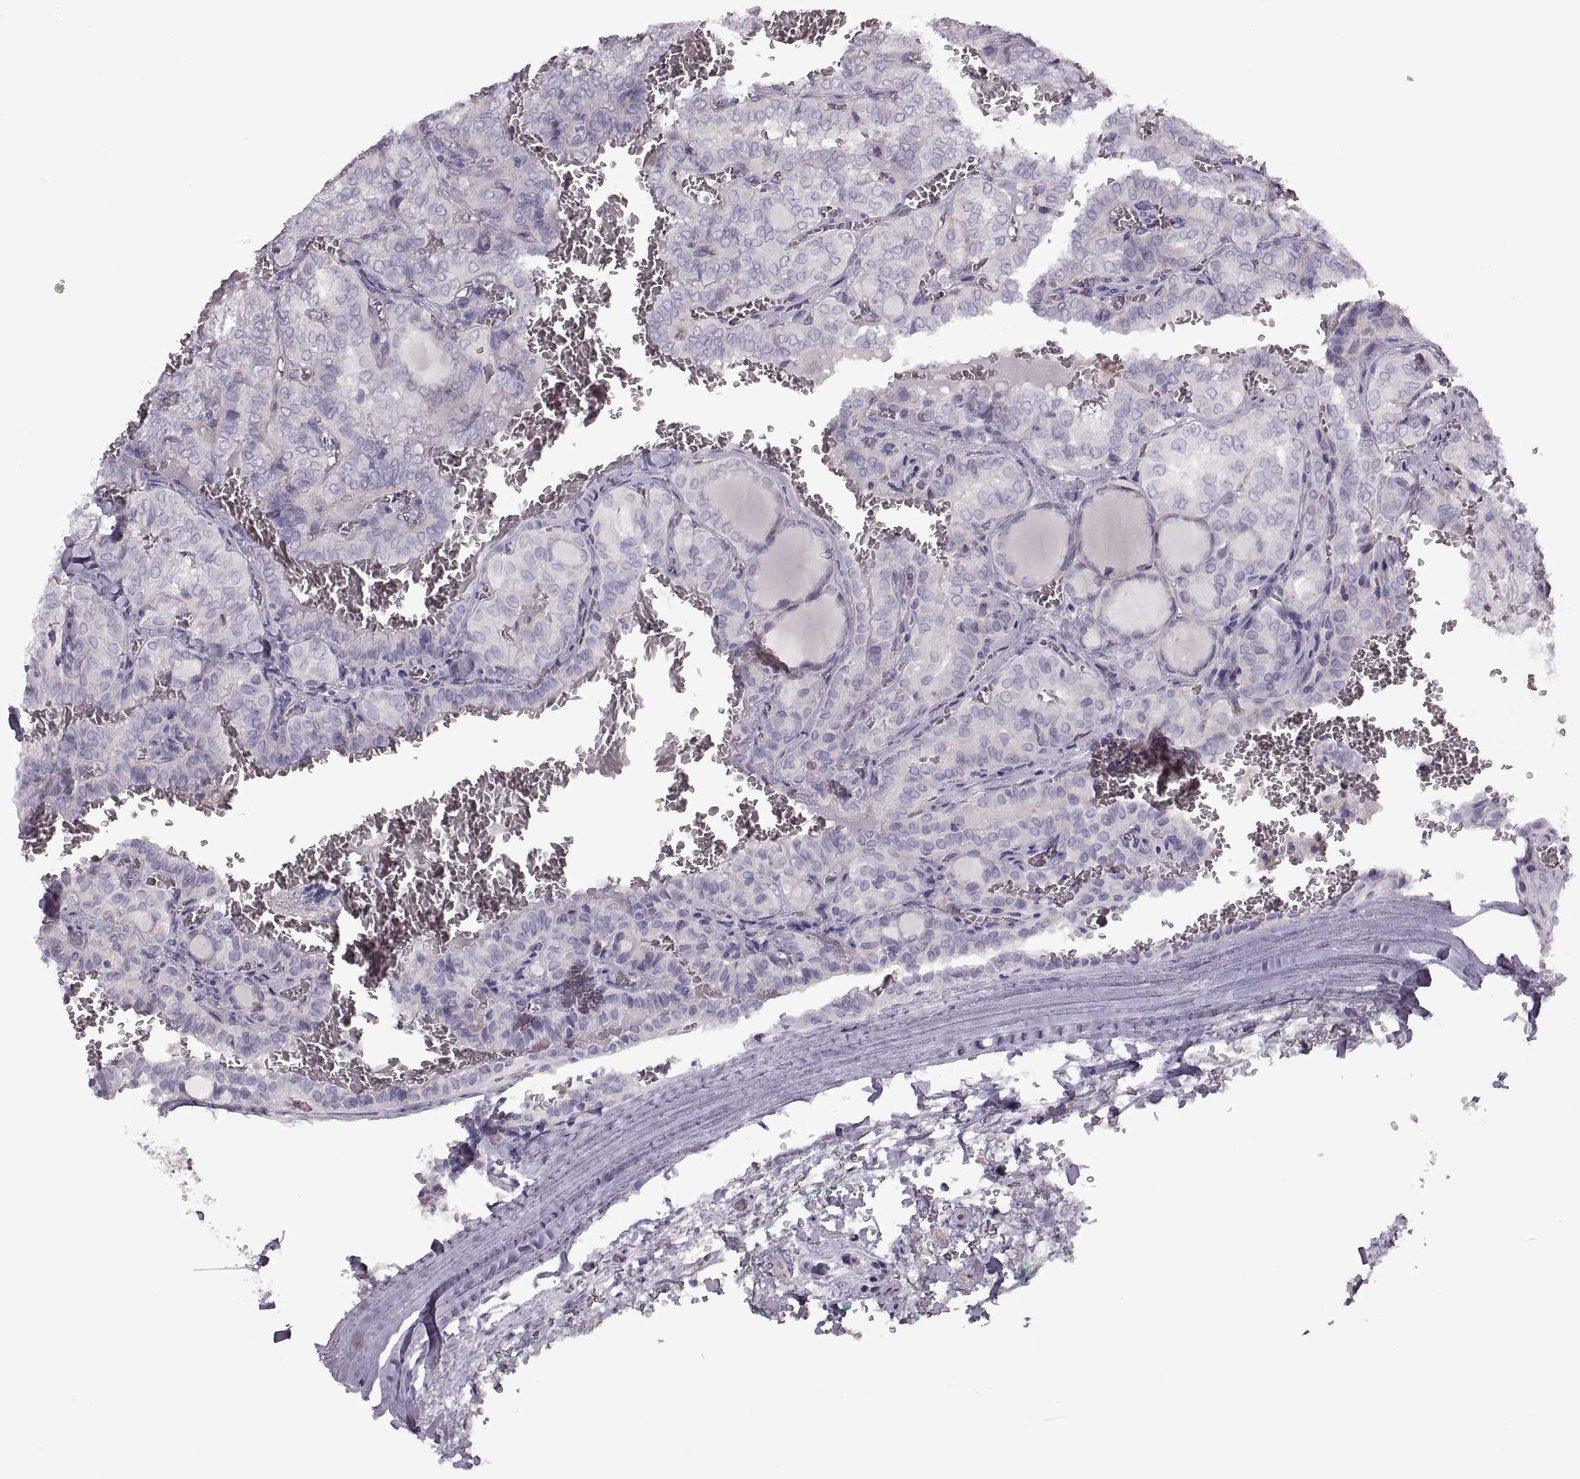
{"staining": {"intensity": "negative", "quantity": "none", "location": "none"}, "tissue": "thyroid cancer", "cell_type": "Tumor cells", "image_type": "cancer", "snomed": [{"axis": "morphology", "description": "Papillary adenocarcinoma, NOS"}, {"axis": "topography", "description": "Thyroid gland"}], "caption": "DAB (3,3'-diaminobenzidine) immunohistochemical staining of thyroid papillary adenocarcinoma displays no significant expression in tumor cells. The staining is performed using DAB (3,3'-diaminobenzidine) brown chromogen with nuclei counter-stained in using hematoxylin.", "gene": "PIERCE1", "patient": {"sex": "female", "age": 41}}